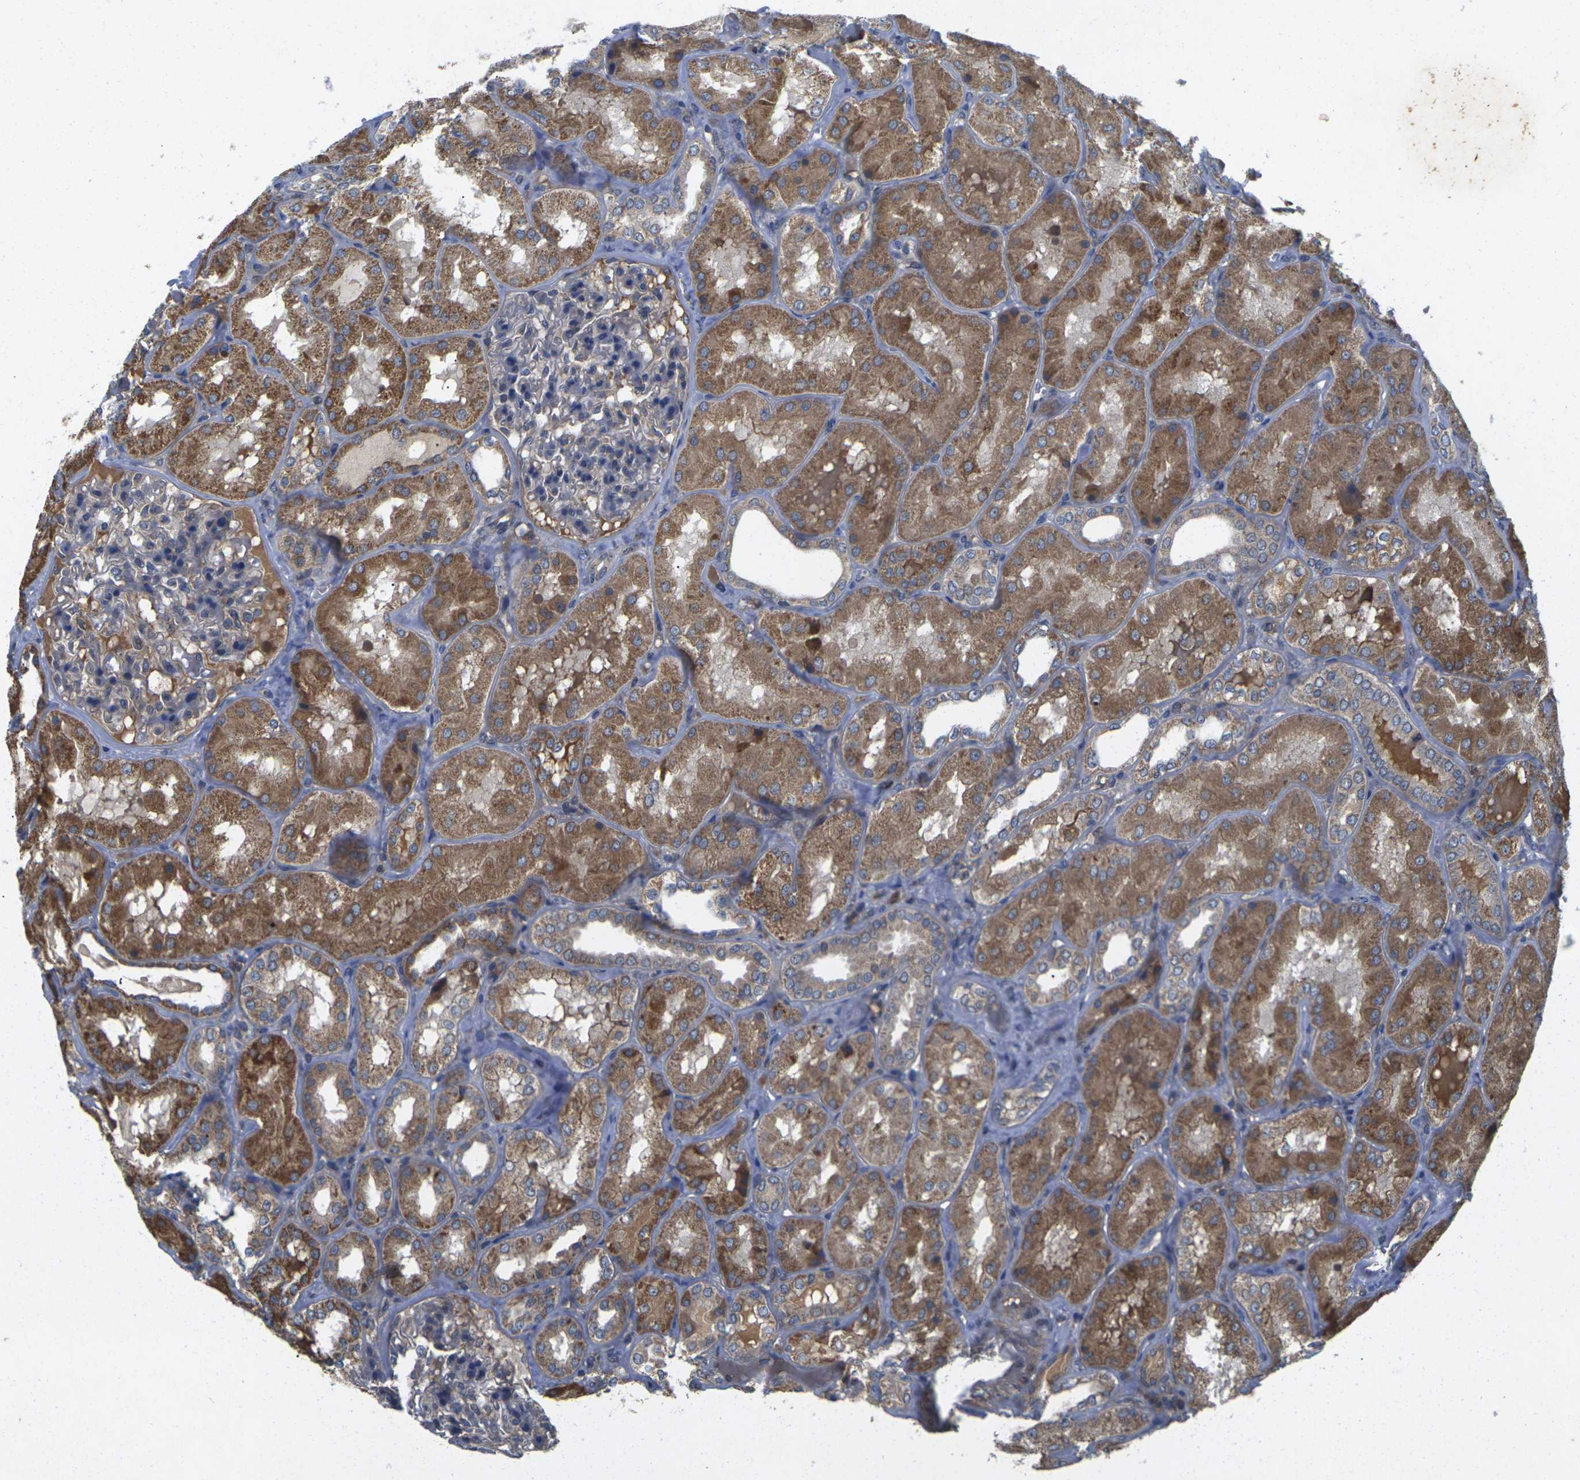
{"staining": {"intensity": "negative", "quantity": "none", "location": "none"}, "tissue": "kidney", "cell_type": "Cells in glomeruli", "image_type": "normal", "snomed": [{"axis": "morphology", "description": "Normal tissue, NOS"}, {"axis": "topography", "description": "Kidney"}], "caption": "DAB immunohistochemical staining of normal human kidney shows no significant expression in cells in glomeruli. (DAB (3,3'-diaminobenzidine) immunohistochemistry with hematoxylin counter stain).", "gene": "KIF1B", "patient": {"sex": "female", "age": 56}}